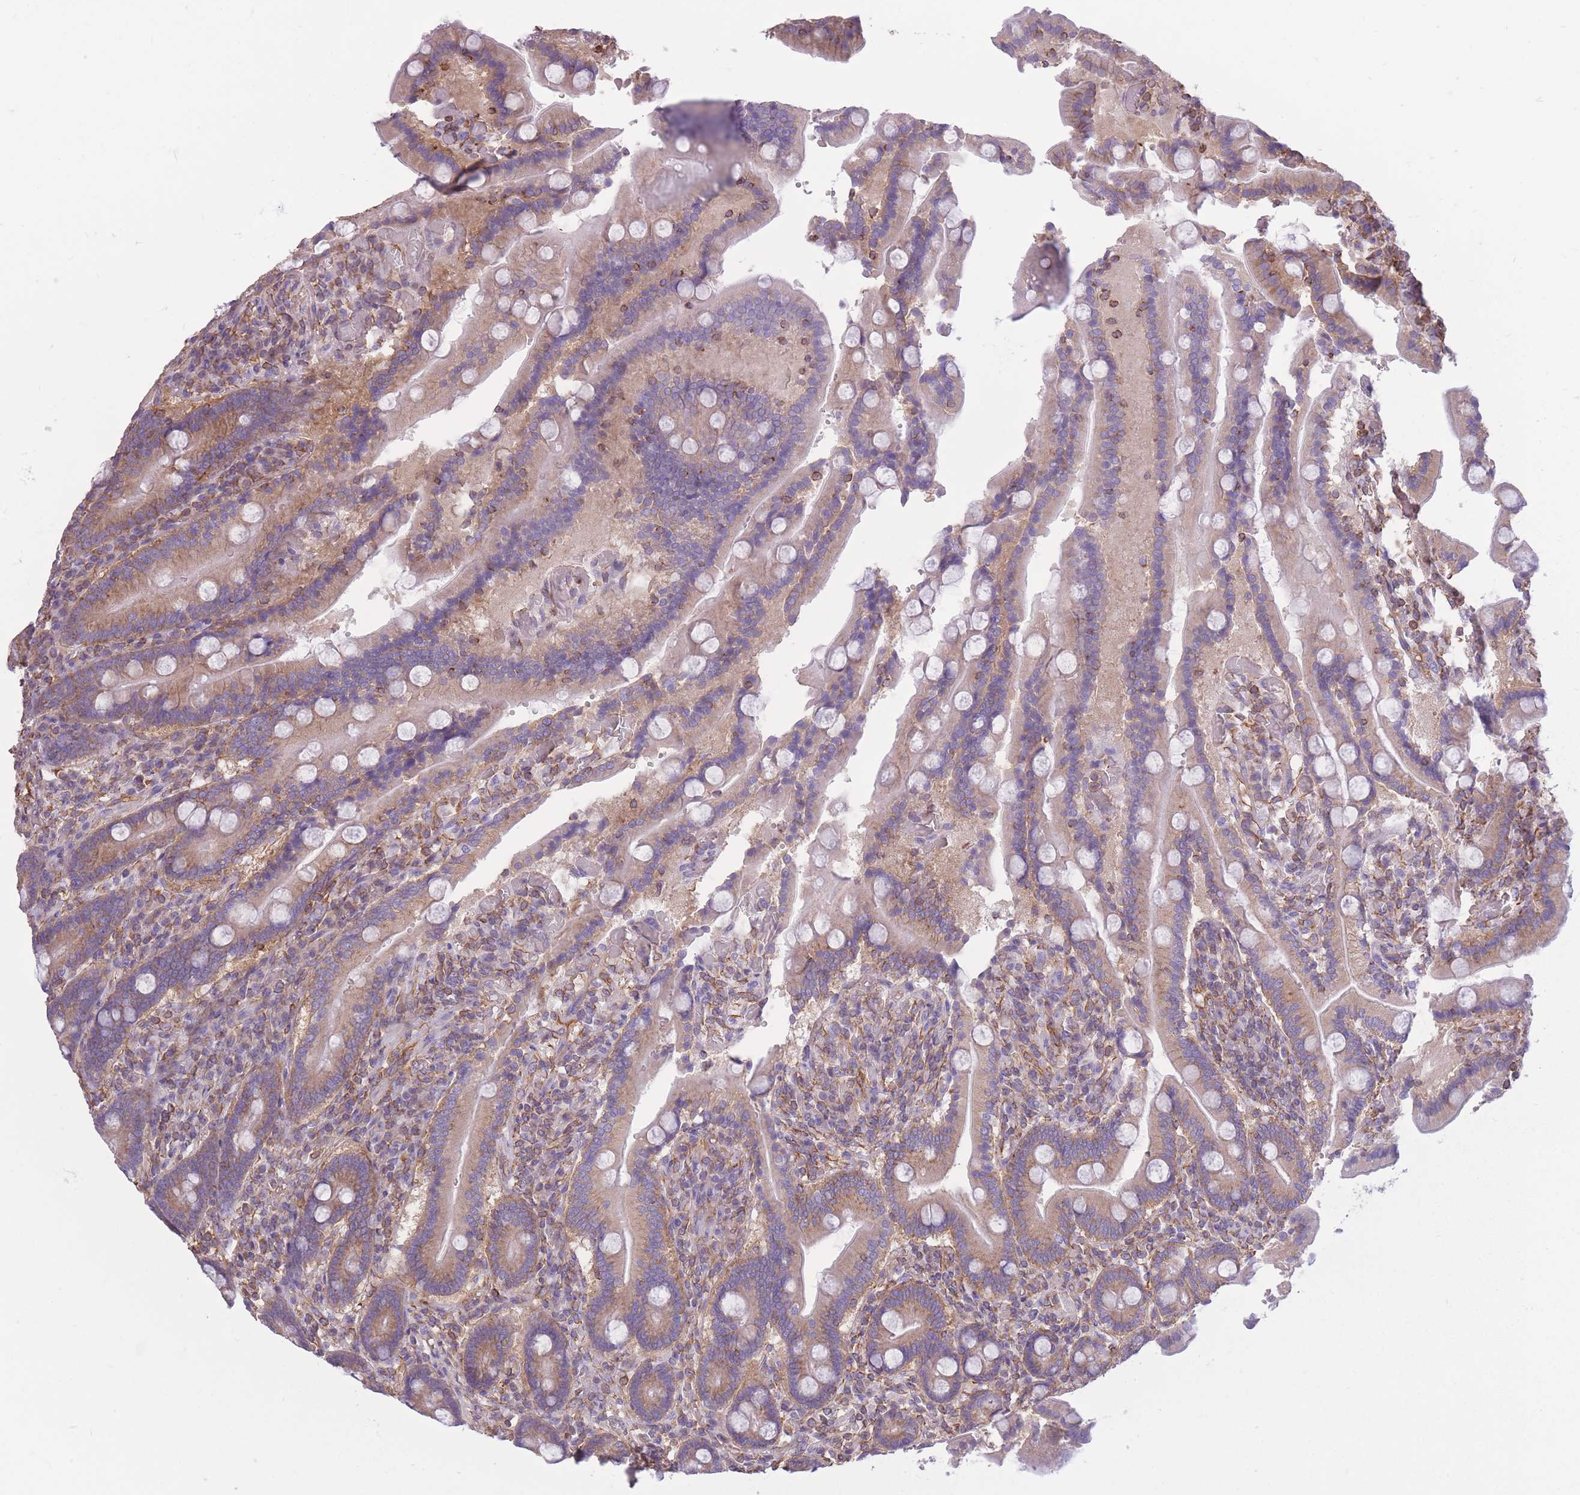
{"staining": {"intensity": "moderate", "quantity": "<25%", "location": "cytoplasmic/membranous"}, "tissue": "duodenum", "cell_type": "Glandular cells", "image_type": "normal", "snomed": [{"axis": "morphology", "description": "Normal tissue, NOS"}, {"axis": "topography", "description": "Duodenum"}], "caption": "A histopathology image showing moderate cytoplasmic/membranous staining in approximately <25% of glandular cells in normal duodenum, as visualized by brown immunohistochemical staining.", "gene": "ADD1", "patient": {"sex": "female", "age": 62}}